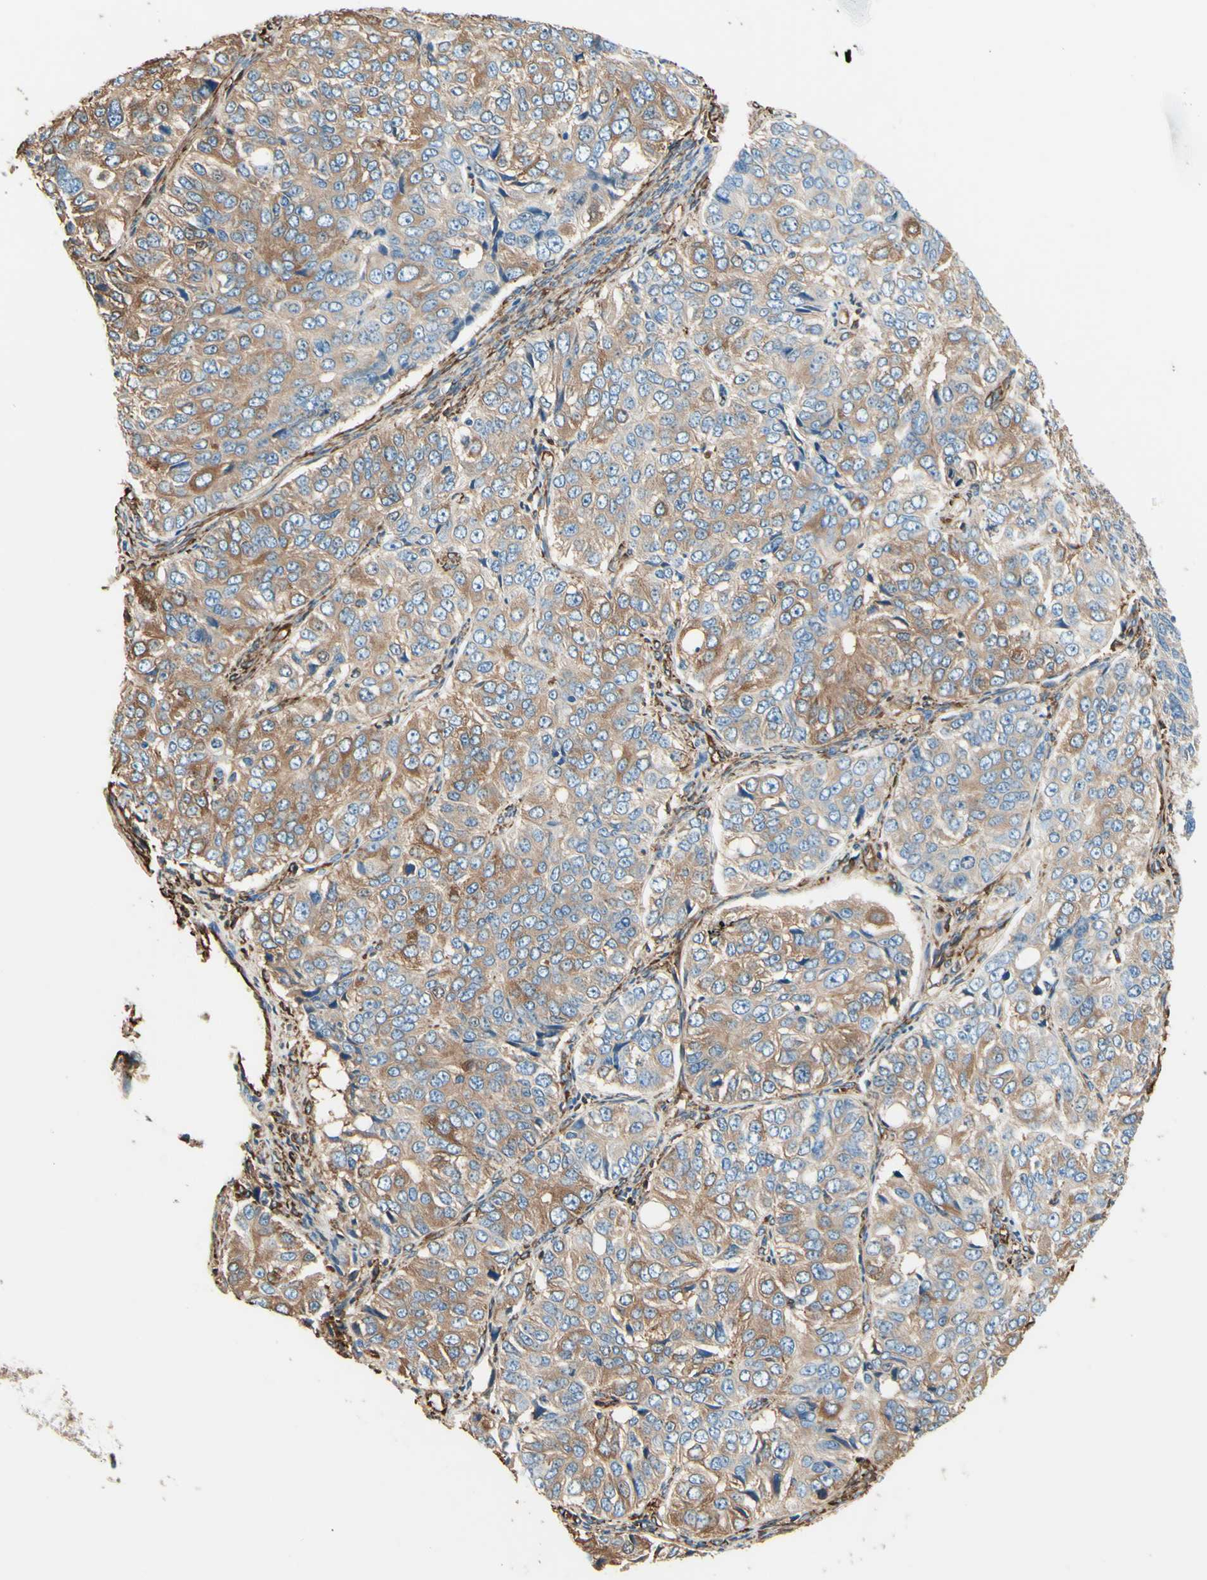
{"staining": {"intensity": "moderate", "quantity": ">75%", "location": "cytoplasmic/membranous"}, "tissue": "ovarian cancer", "cell_type": "Tumor cells", "image_type": "cancer", "snomed": [{"axis": "morphology", "description": "Carcinoma, endometroid"}, {"axis": "topography", "description": "Ovary"}], "caption": "The histopathology image displays staining of ovarian endometroid carcinoma, revealing moderate cytoplasmic/membranous protein expression (brown color) within tumor cells.", "gene": "DPYSL3", "patient": {"sex": "female", "age": 51}}